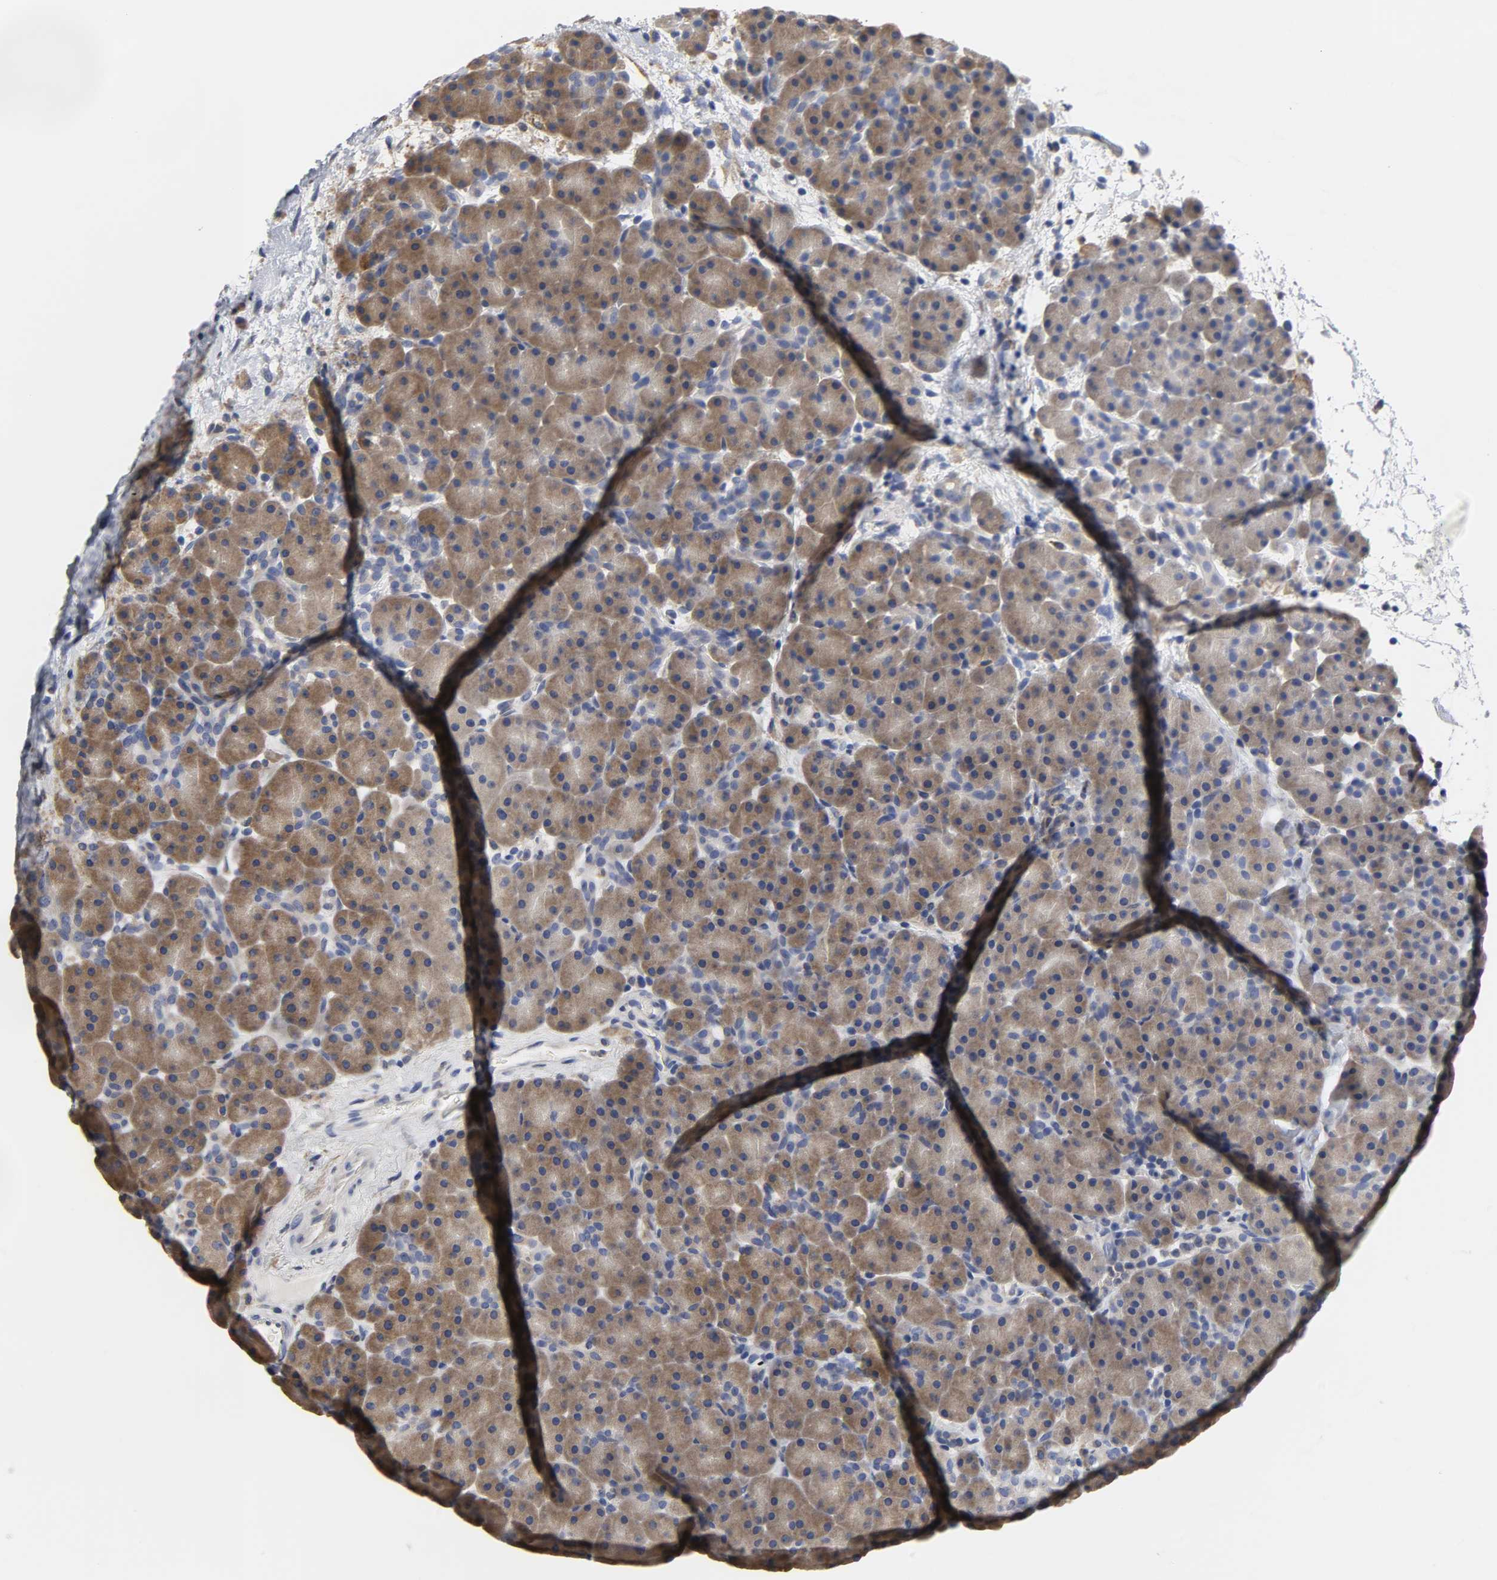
{"staining": {"intensity": "moderate", "quantity": ">75%", "location": "cytoplasmic/membranous"}, "tissue": "pancreas", "cell_type": "Exocrine glandular cells", "image_type": "normal", "snomed": [{"axis": "morphology", "description": "Normal tissue, NOS"}, {"axis": "topography", "description": "Pancreas"}], "caption": "Immunohistochemical staining of normal pancreas exhibits moderate cytoplasmic/membranous protein staining in approximately >75% of exocrine glandular cells. The staining is performed using DAB brown chromogen to label protein expression. The nuclei are counter-stained blue using hematoxylin.", "gene": "HCK", "patient": {"sex": "male", "age": 66}}